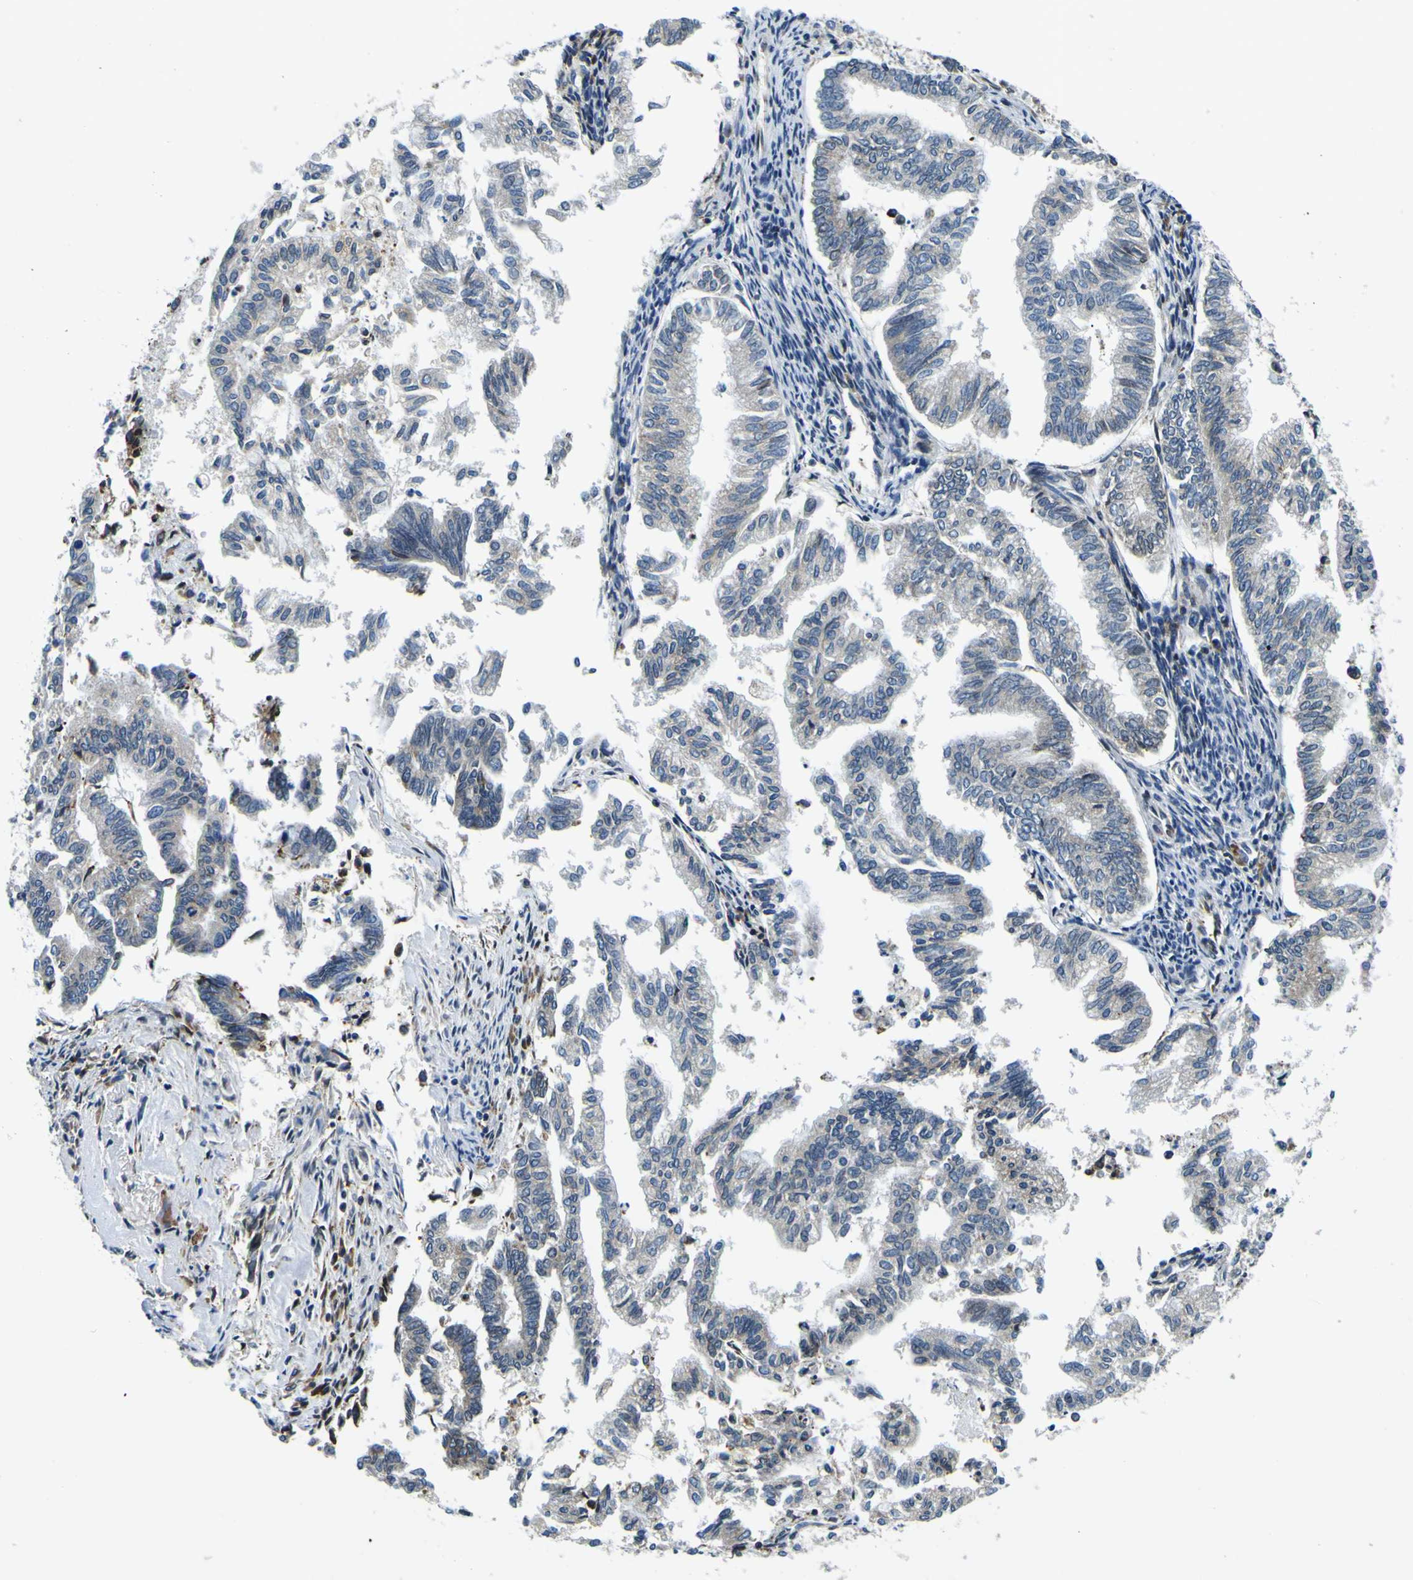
{"staining": {"intensity": "negative", "quantity": "none", "location": "none"}, "tissue": "endometrial cancer", "cell_type": "Tumor cells", "image_type": "cancer", "snomed": [{"axis": "morphology", "description": "Necrosis, NOS"}, {"axis": "morphology", "description": "Adenocarcinoma, NOS"}, {"axis": "topography", "description": "Endometrium"}], "caption": "Tumor cells show no significant staining in endometrial adenocarcinoma. Nuclei are stained in blue.", "gene": "NLRP3", "patient": {"sex": "female", "age": 79}}